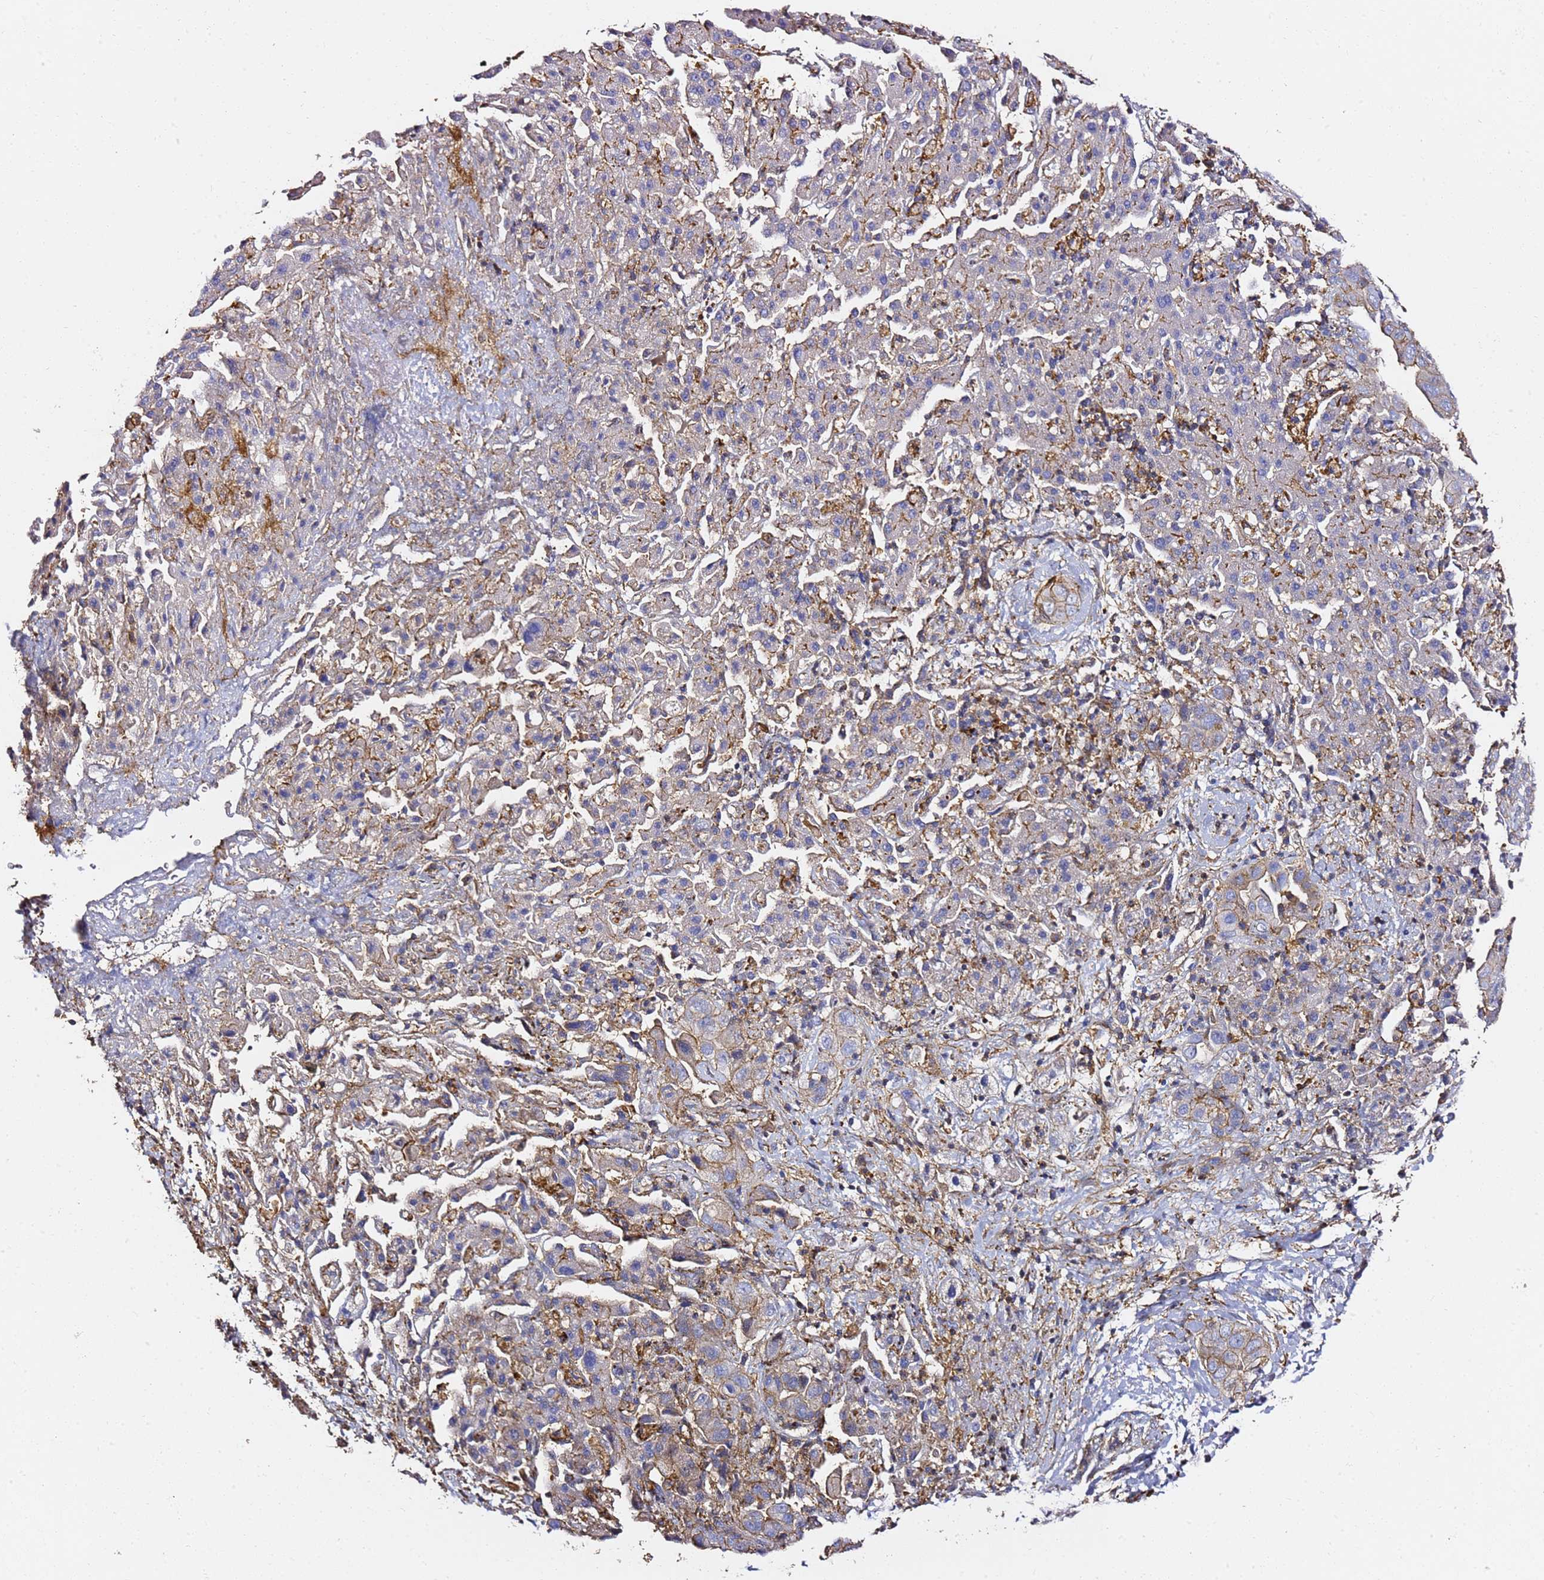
{"staining": {"intensity": "weak", "quantity": "<25%", "location": "cytoplasmic/membranous"}, "tissue": "liver cancer", "cell_type": "Tumor cells", "image_type": "cancer", "snomed": [{"axis": "morphology", "description": "Cholangiocarcinoma"}, {"axis": "topography", "description": "Liver"}], "caption": "DAB (3,3'-diaminobenzidine) immunohistochemical staining of human cholangiocarcinoma (liver) shows no significant expression in tumor cells.", "gene": "ZFP36L2", "patient": {"sex": "female", "age": 52}}